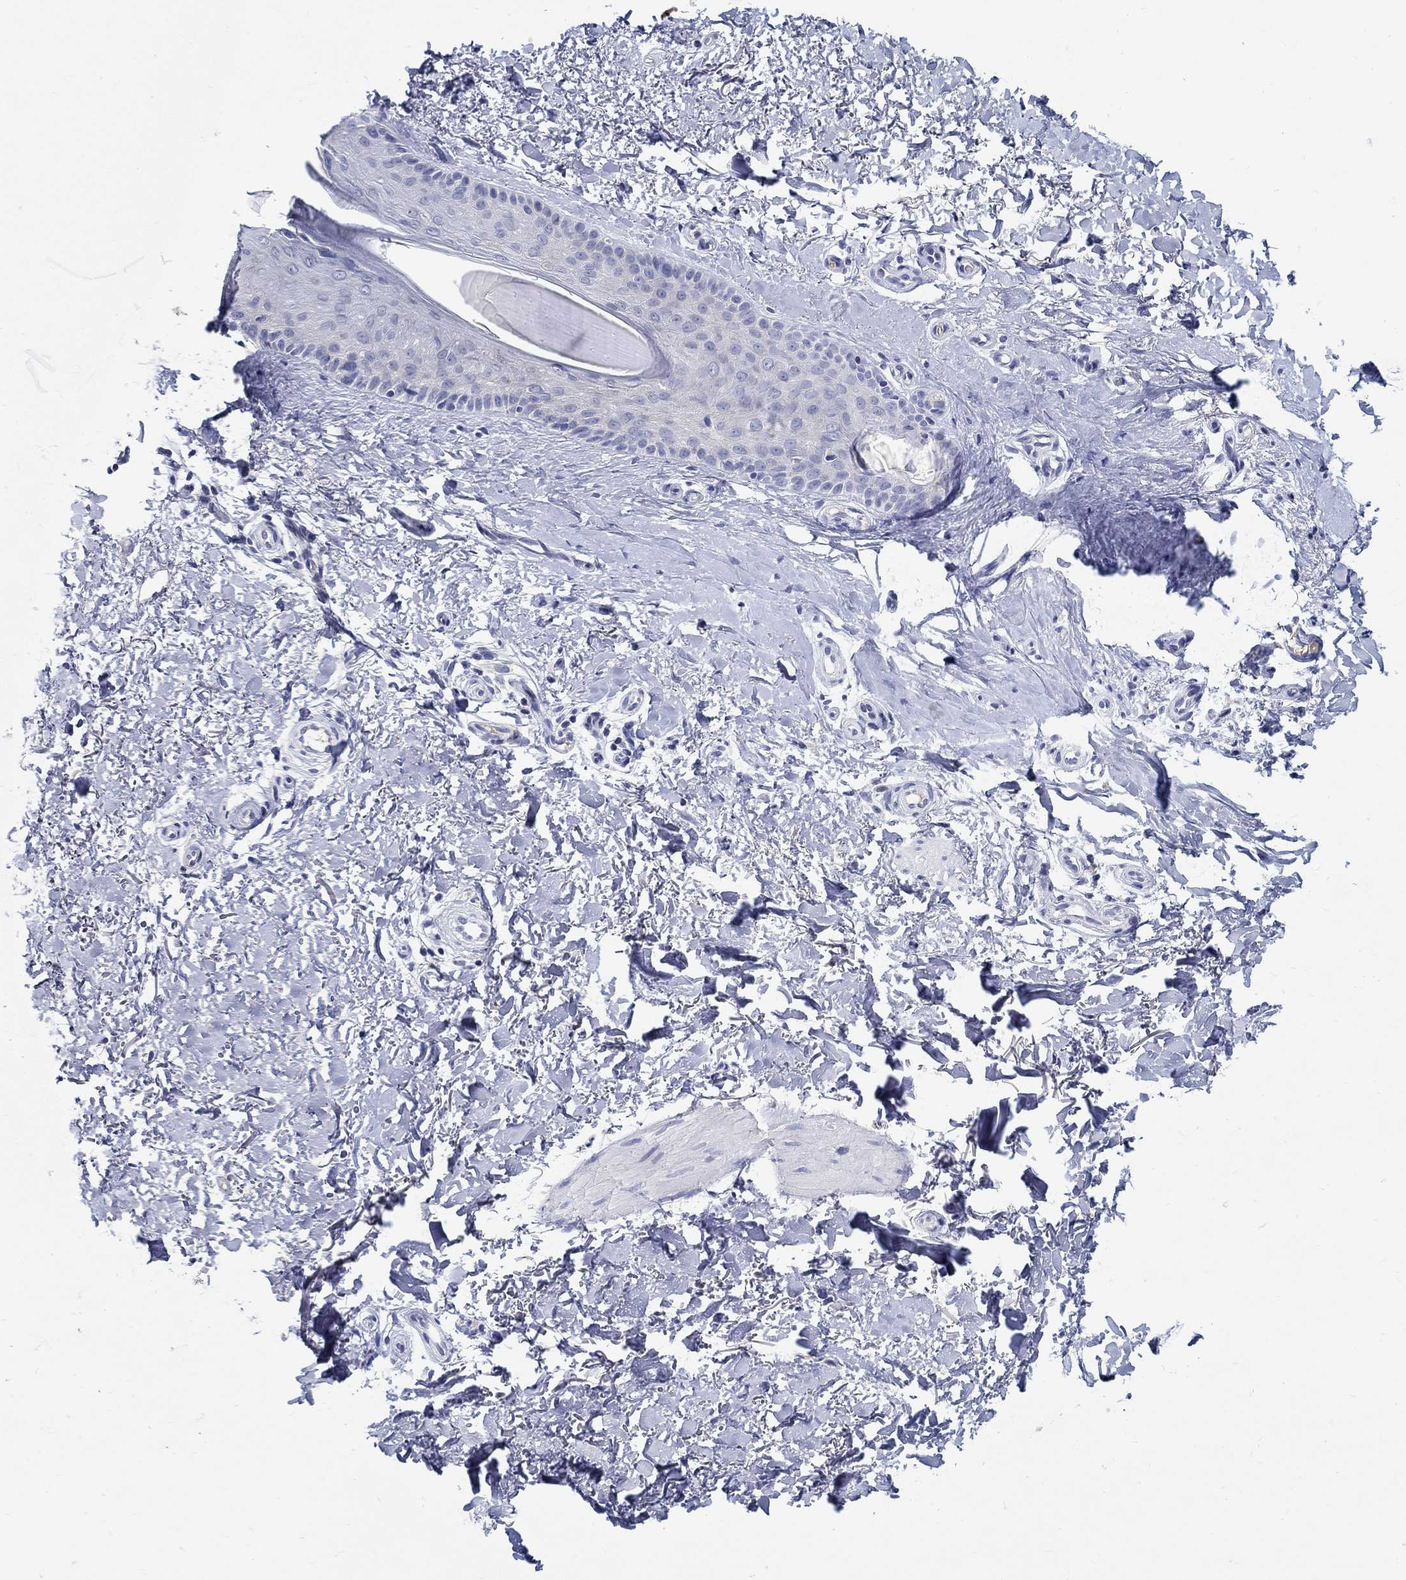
{"staining": {"intensity": "negative", "quantity": "none", "location": "none"}, "tissue": "skin", "cell_type": "Fibroblasts", "image_type": "normal", "snomed": [{"axis": "morphology", "description": "Normal tissue, NOS"}, {"axis": "morphology", "description": "Inflammation, NOS"}, {"axis": "morphology", "description": "Fibrosis, NOS"}, {"axis": "topography", "description": "Skin"}], "caption": "Immunohistochemistry (IHC) histopathology image of unremarkable human skin stained for a protein (brown), which displays no expression in fibroblasts. Brightfield microscopy of immunohistochemistry stained with DAB (brown) and hematoxylin (blue), captured at high magnification.", "gene": "CRYGA", "patient": {"sex": "male", "age": 71}}